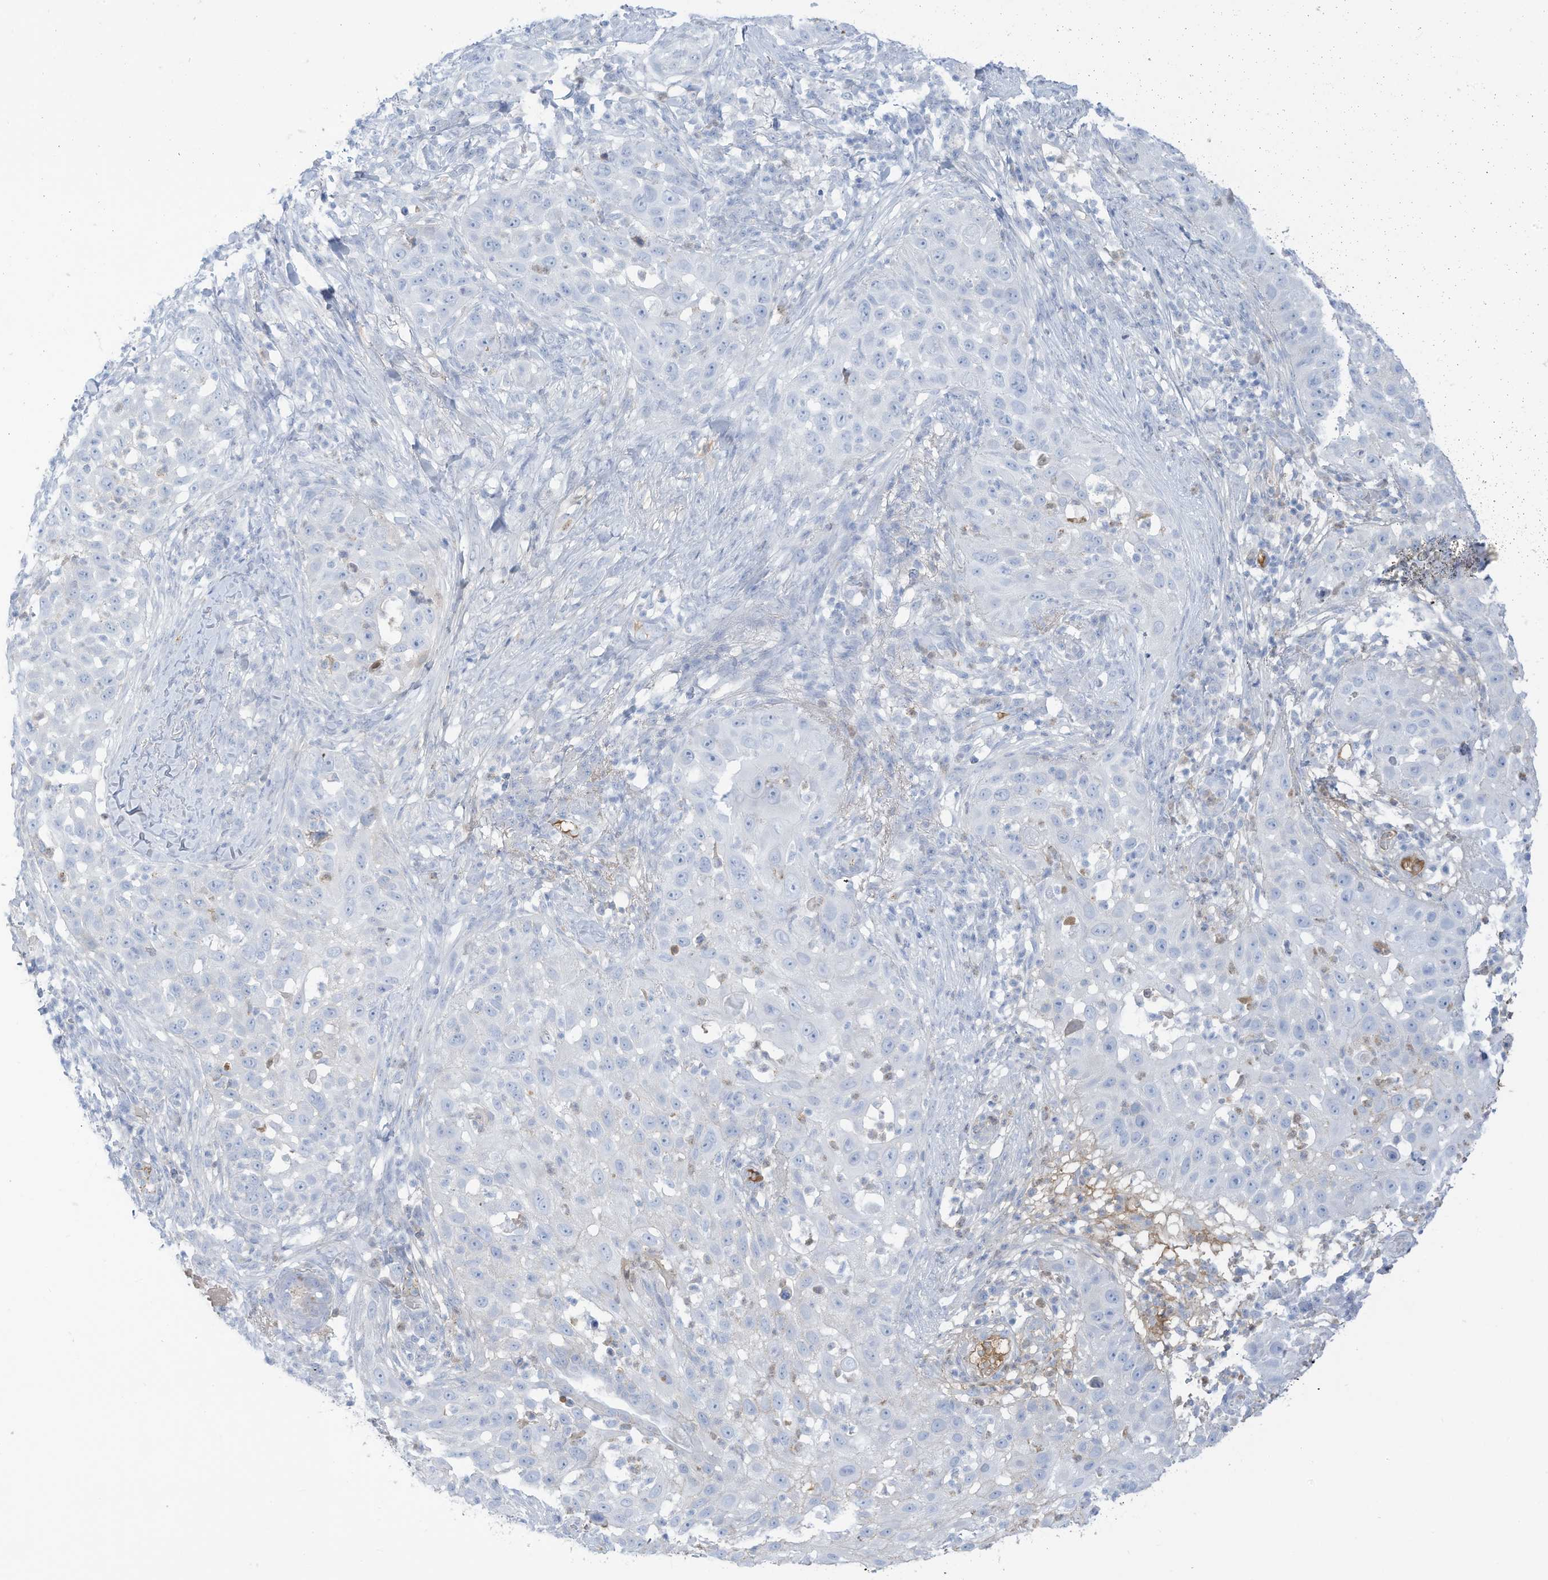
{"staining": {"intensity": "negative", "quantity": "none", "location": "none"}, "tissue": "skin cancer", "cell_type": "Tumor cells", "image_type": "cancer", "snomed": [{"axis": "morphology", "description": "Squamous cell carcinoma, NOS"}, {"axis": "topography", "description": "Skin"}], "caption": "Protein analysis of skin cancer demonstrates no significant positivity in tumor cells. The staining was performed using DAB to visualize the protein expression in brown, while the nuclei were stained in blue with hematoxylin (Magnification: 20x).", "gene": "HSD17B13", "patient": {"sex": "female", "age": 44}}